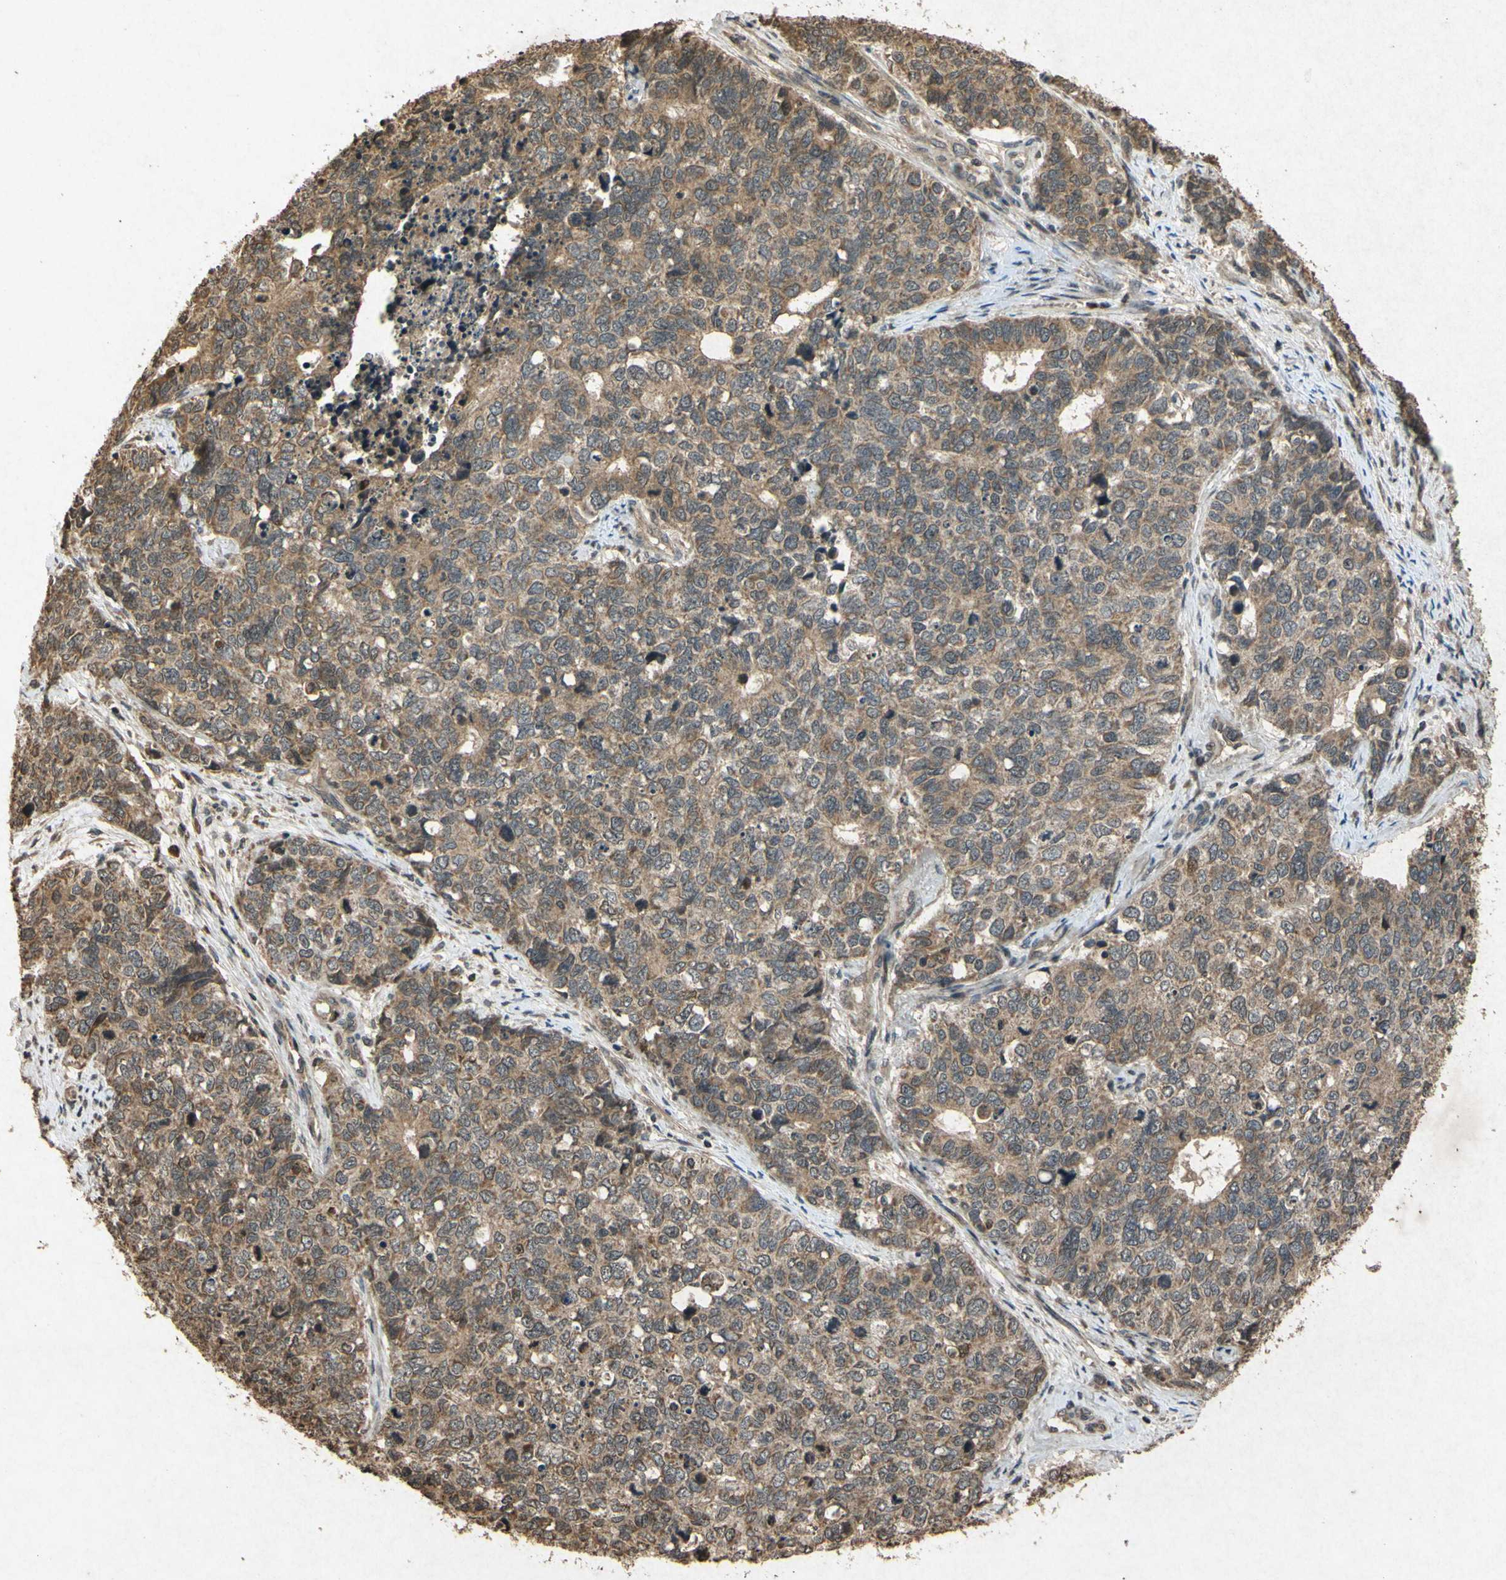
{"staining": {"intensity": "moderate", "quantity": ">75%", "location": "cytoplasmic/membranous"}, "tissue": "cervical cancer", "cell_type": "Tumor cells", "image_type": "cancer", "snomed": [{"axis": "morphology", "description": "Squamous cell carcinoma, NOS"}, {"axis": "topography", "description": "Cervix"}], "caption": "Moderate cytoplasmic/membranous staining for a protein is appreciated in approximately >75% of tumor cells of cervical cancer (squamous cell carcinoma) using IHC.", "gene": "ATP6V1H", "patient": {"sex": "female", "age": 63}}